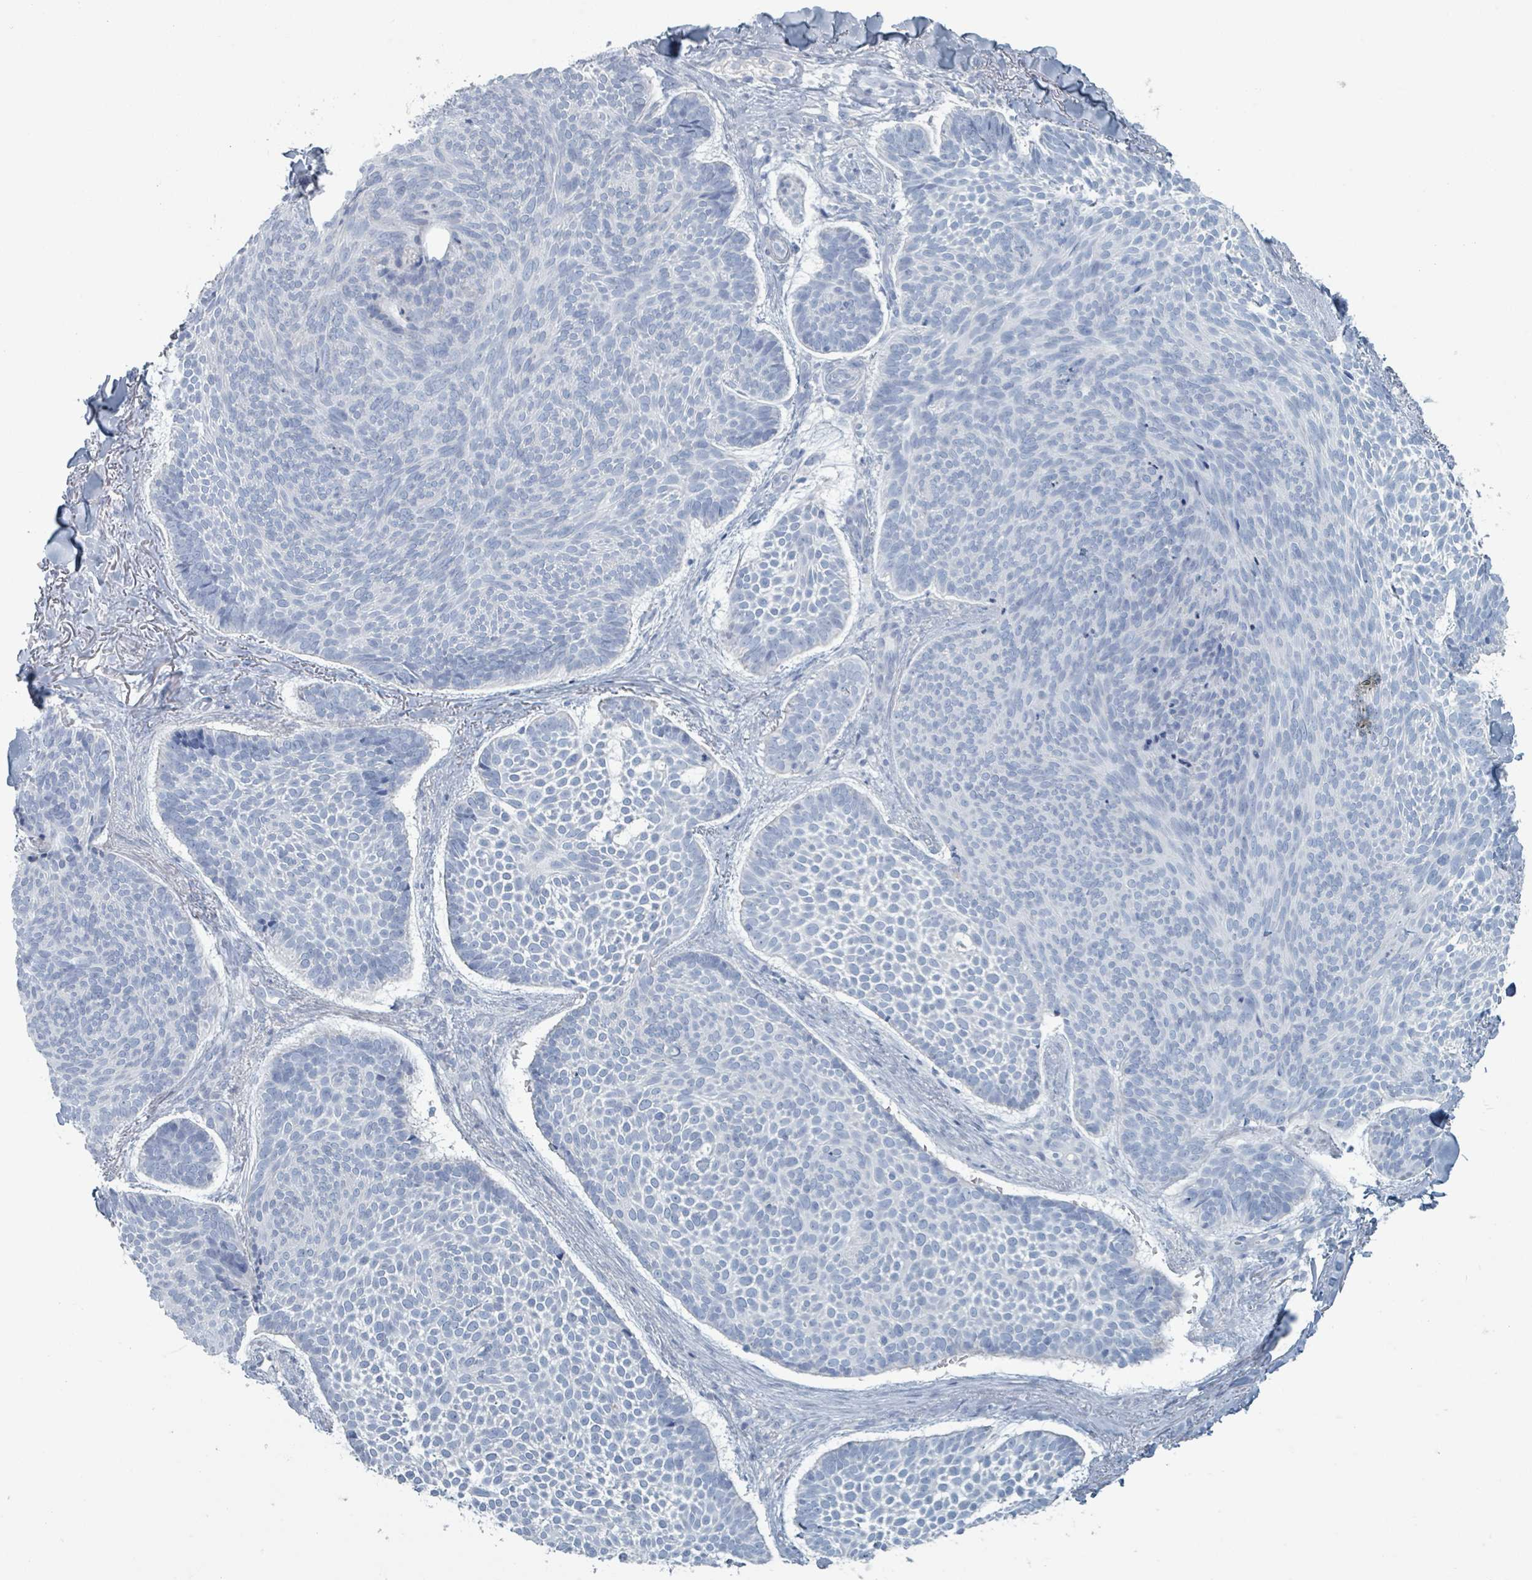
{"staining": {"intensity": "negative", "quantity": "none", "location": "none"}, "tissue": "skin cancer", "cell_type": "Tumor cells", "image_type": "cancer", "snomed": [{"axis": "morphology", "description": "Basal cell carcinoma"}, {"axis": "topography", "description": "Skin"}], "caption": "An image of human skin basal cell carcinoma is negative for staining in tumor cells.", "gene": "HEATR5A", "patient": {"sex": "male", "age": 70}}